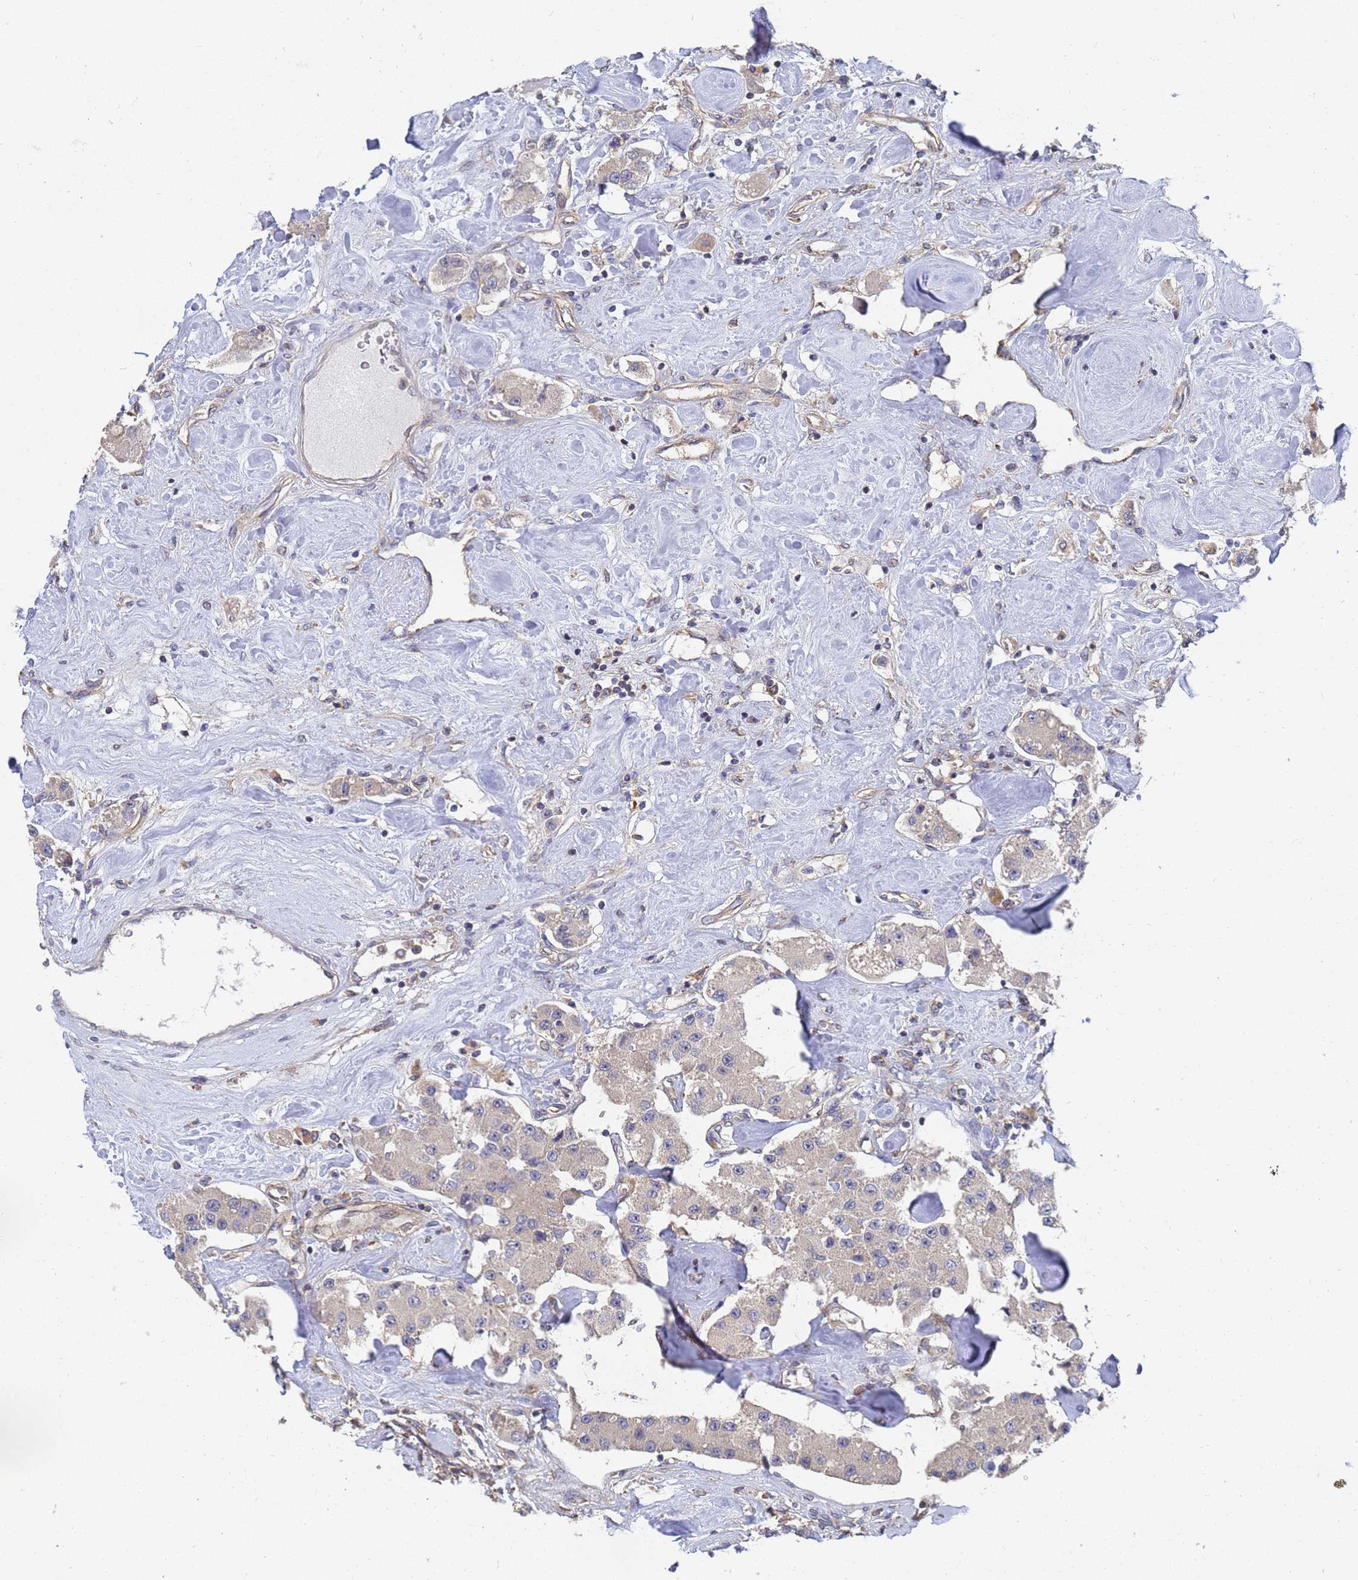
{"staining": {"intensity": "negative", "quantity": "none", "location": "none"}, "tissue": "carcinoid", "cell_type": "Tumor cells", "image_type": "cancer", "snomed": [{"axis": "morphology", "description": "Carcinoid, malignant, NOS"}, {"axis": "topography", "description": "Pancreas"}], "caption": "Tumor cells are negative for protein expression in human carcinoid (malignant).", "gene": "ALS2CL", "patient": {"sex": "male", "age": 41}}